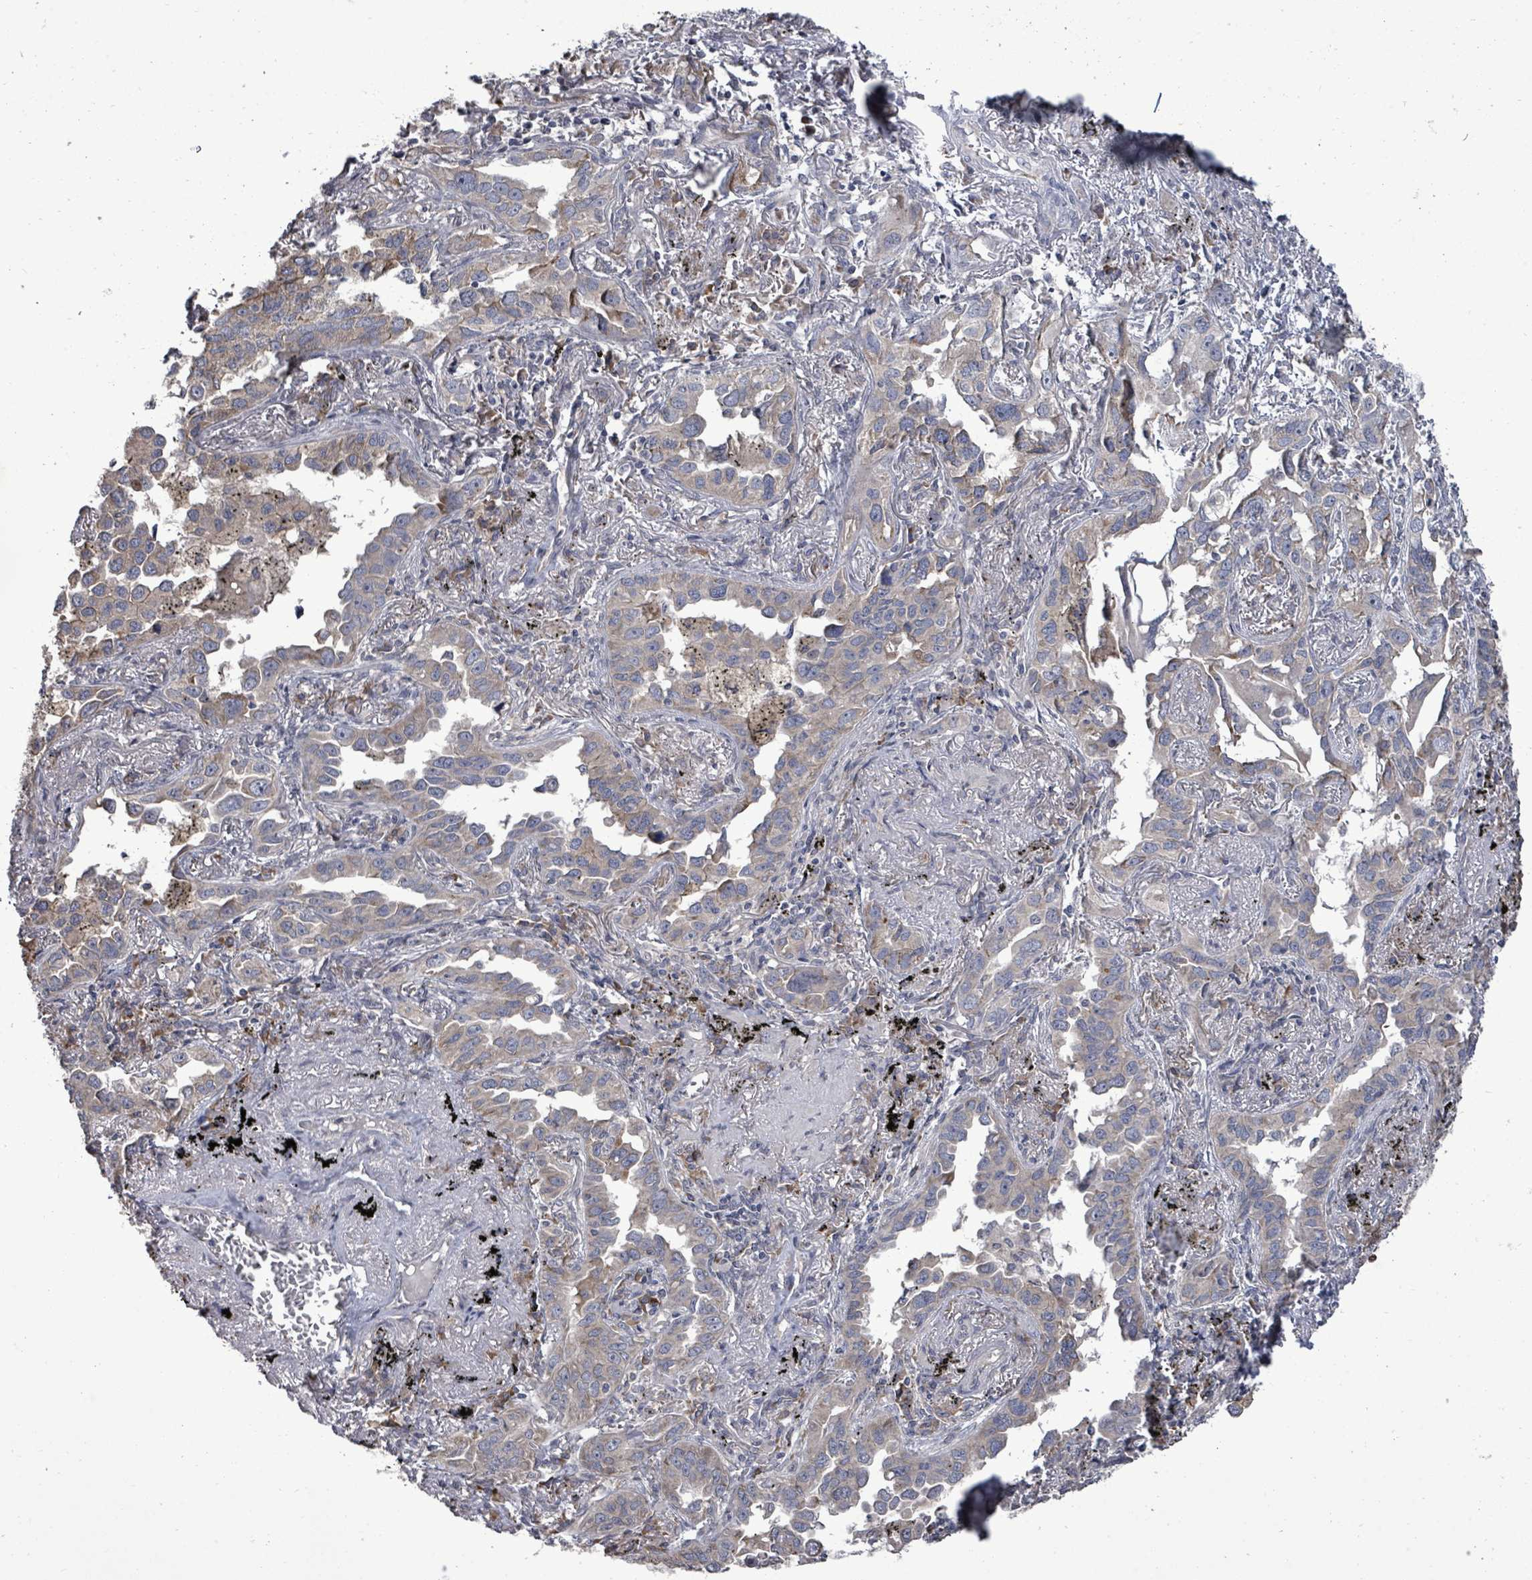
{"staining": {"intensity": "weak", "quantity": "<25%", "location": "cytoplasmic/membranous"}, "tissue": "lung cancer", "cell_type": "Tumor cells", "image_type": "cancer", "snomed": [{"axis": "morphology", "description": "Adenocarcinoma, NOS"}, {"axis": "topography", "description": "Lung"}], "caption": "Tumor cells are negative for brown protein staining in adenocarcinoma (lung).", "gene": "POMGNT2", "patient": {"sex": "male", "age": 67}}